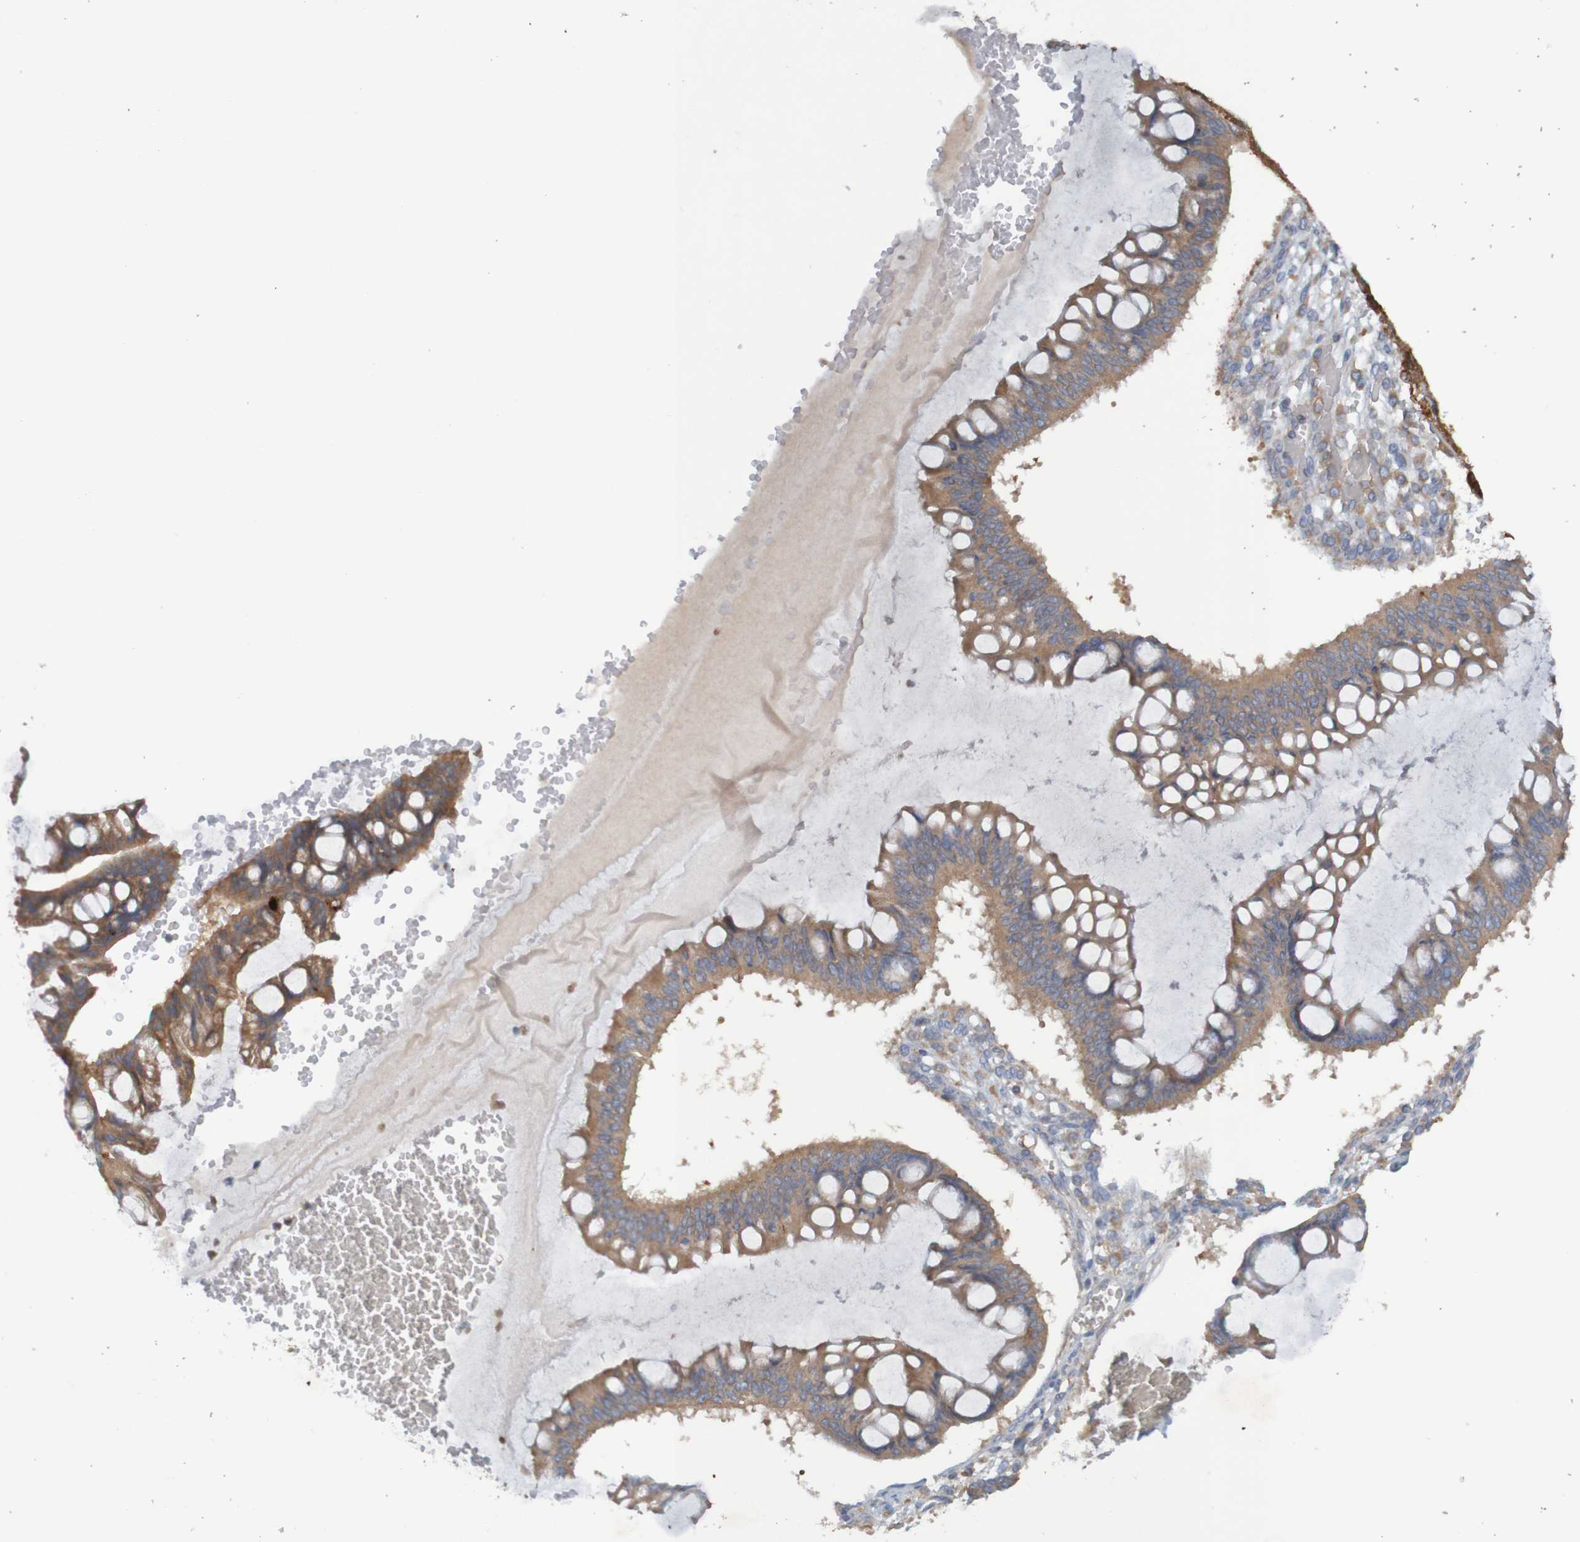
{"staining": {"intensity": "moderate", "quantity": ">75%", "location": "cytoplasmic/membranous"}, "tissue": "ovarian cancer", "cell_type": "Tumor cells", "image_type": "cancer", "snomed": [{"axis": "morphology", "description": "Cystadenocarcinoma, mucinous, NOS"}, {"axis": "topography", "description": "Ovary"}], "caption": "Ovarian cancer (mucinous cystadenocarcinoma) stained for a protein (brown) displays moderate cytoplasmic/membranous positive staining in about >75% of tumor cells.", "gene": "DNAJC4", "patient": {"sex": "female", "age": 73}}